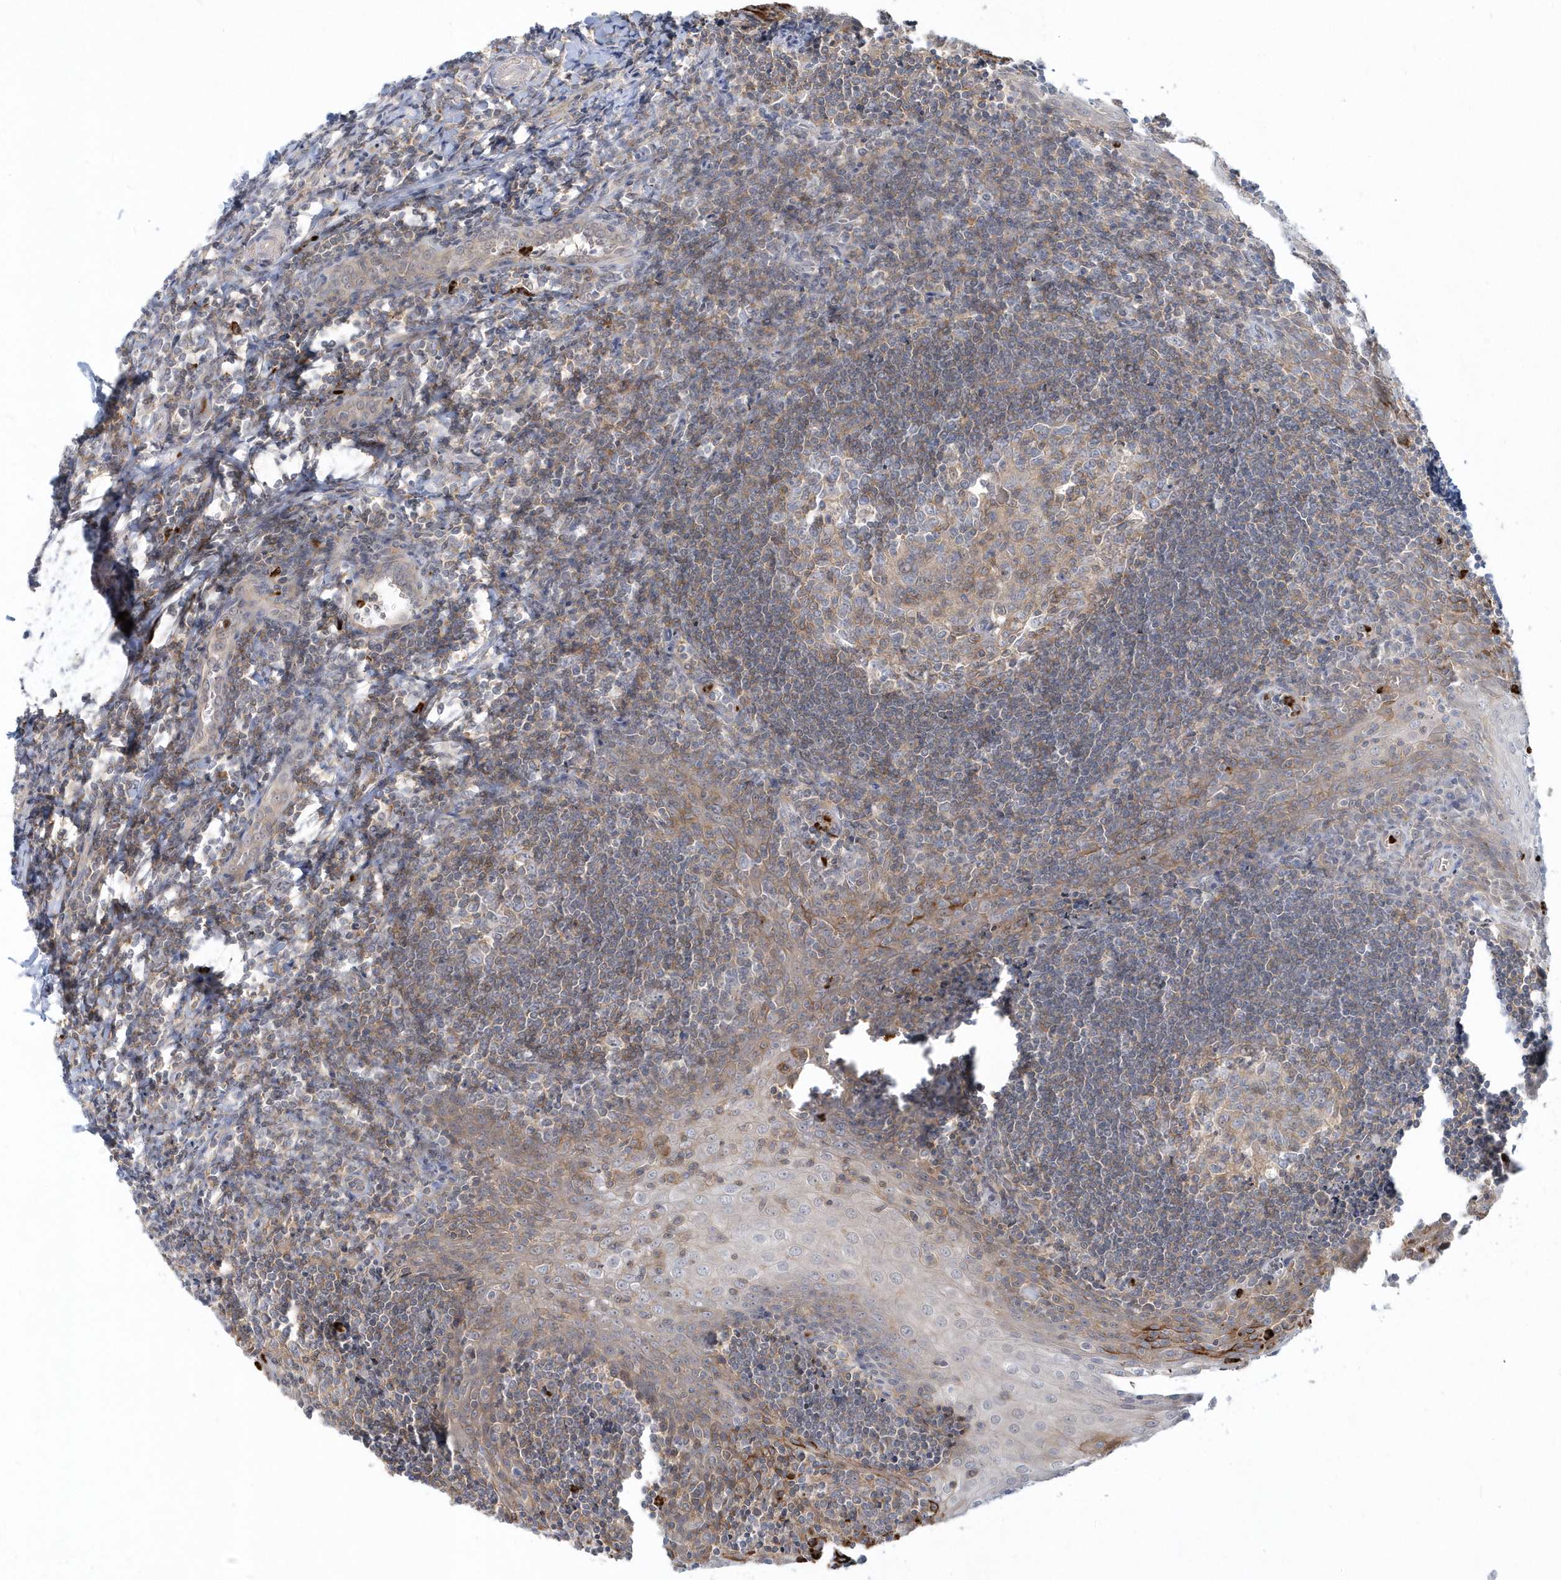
{"staining": {"intensity": "moderate", "quantity": "<25%", "location": "cytoplasmic/membranous"}, "tissue": "tonsil", "cell_type": "Germinal center cells", "image_type": "normal", "snomed": [{"axis": "morphology", "description": "Normal tissue, NOS"}, {"axis": "topography", "description": "Tonsil"}], "caption": "Immunohistochemistry (IHC) of normal tonsil demonstrates low levels of moderate cytoplasmic/membranous staining in about <25% of germinal center cells.", "gene": "RNF7", "patient": {"sex": "male", "age": 27}}